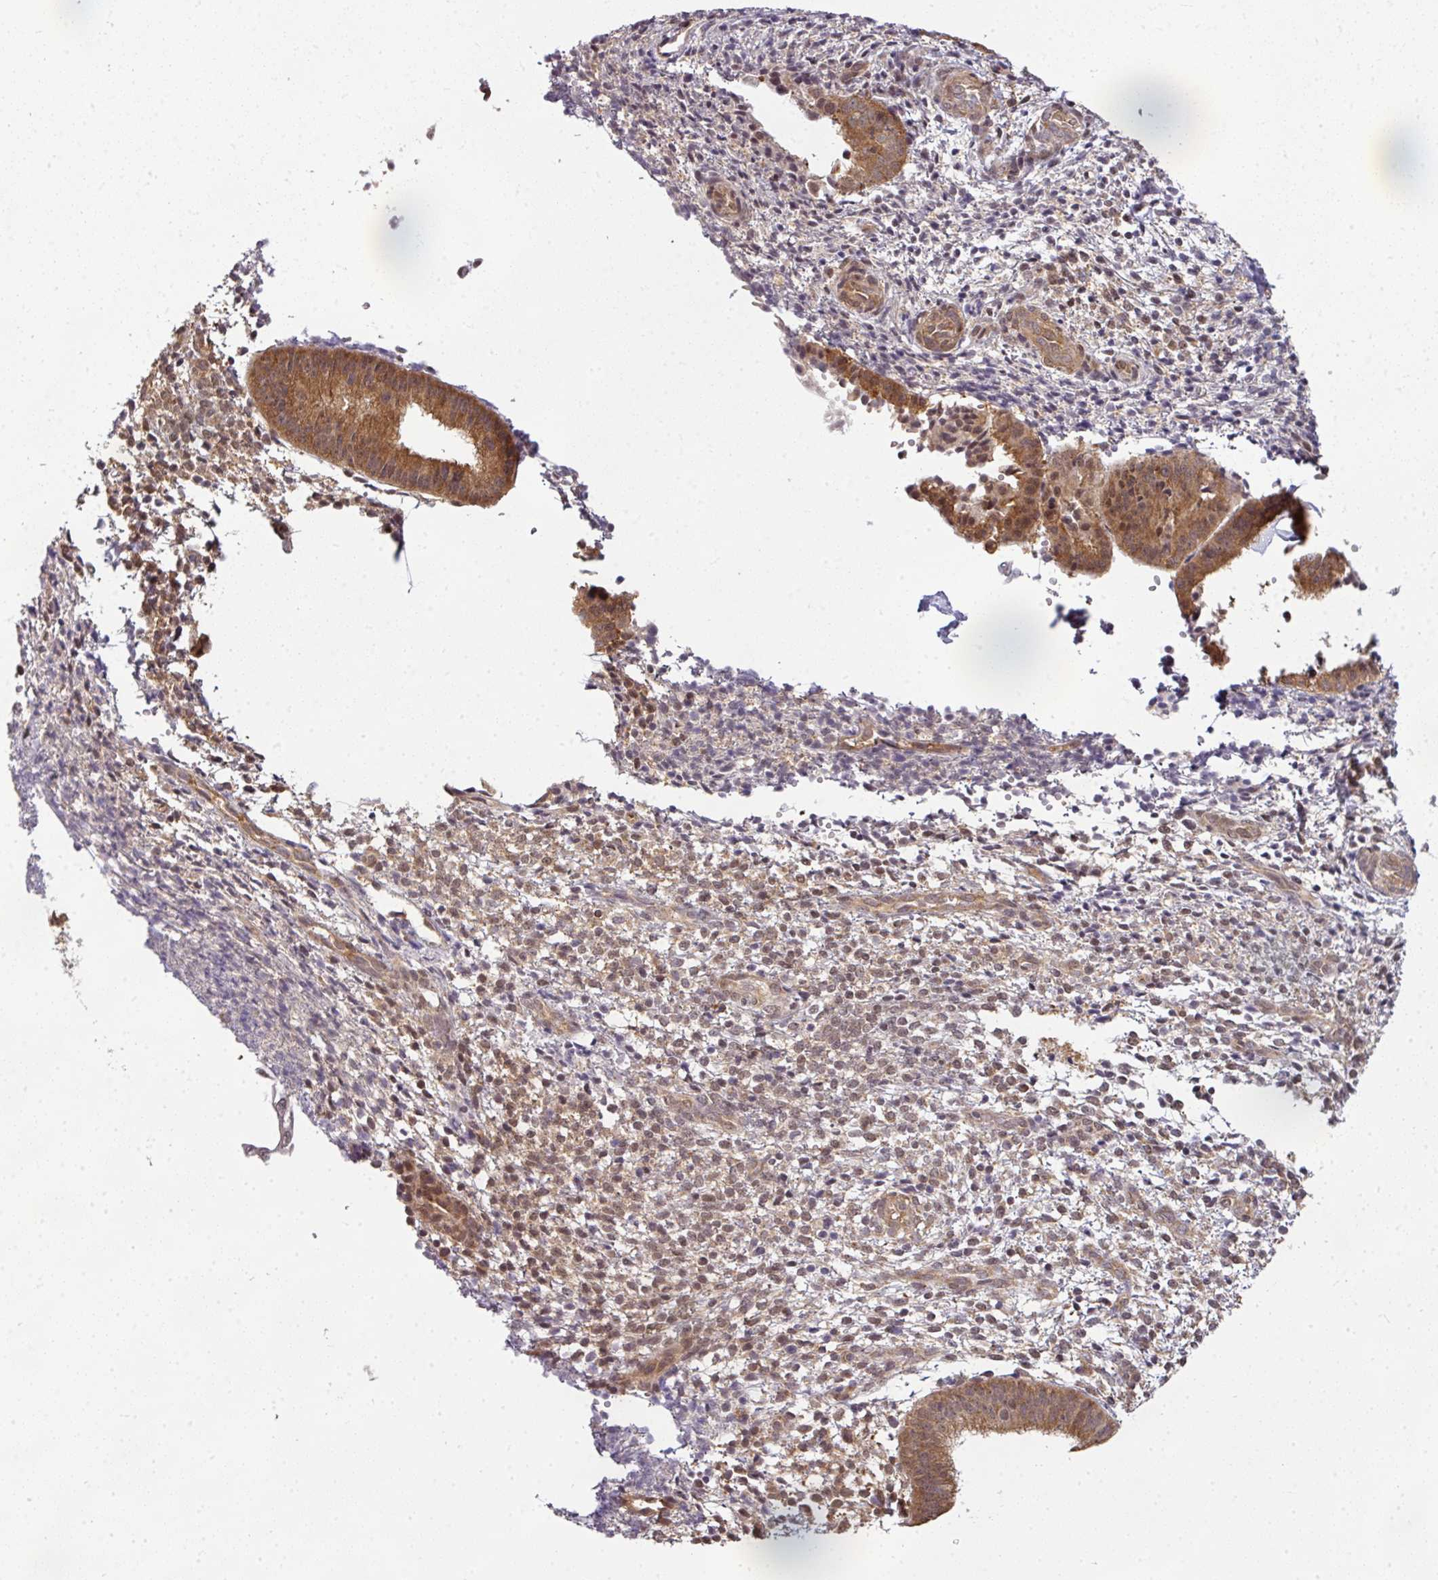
{"staining": {"intensity": "moderate", "quantity": "25%-75%", "location": "cytoplasmic/membranous,nuclear"}, "tissue": "endometrium", "cell_type": "Cells in endometrial stroma", "image_type": "normal", "snomed": [{"axis": "morphology", "description": "Normal tissue, NOS"}, {"axis": "topography", "description": "Endometrium"}], "caption": "Immunohistochemistry micrograph of benign endometrium: endometrium stained using immunohistochemistry (IHC) exhibits medium levels of moderate protein expression localized specifically in the cytoplasmic/membranous,nuclear of cells in endometrial stroma, appearing as a cytoplasmic/membranous,nuclear brown color.", "gene": "RBM14", "patient": {"sex": "female", "age": 49}}